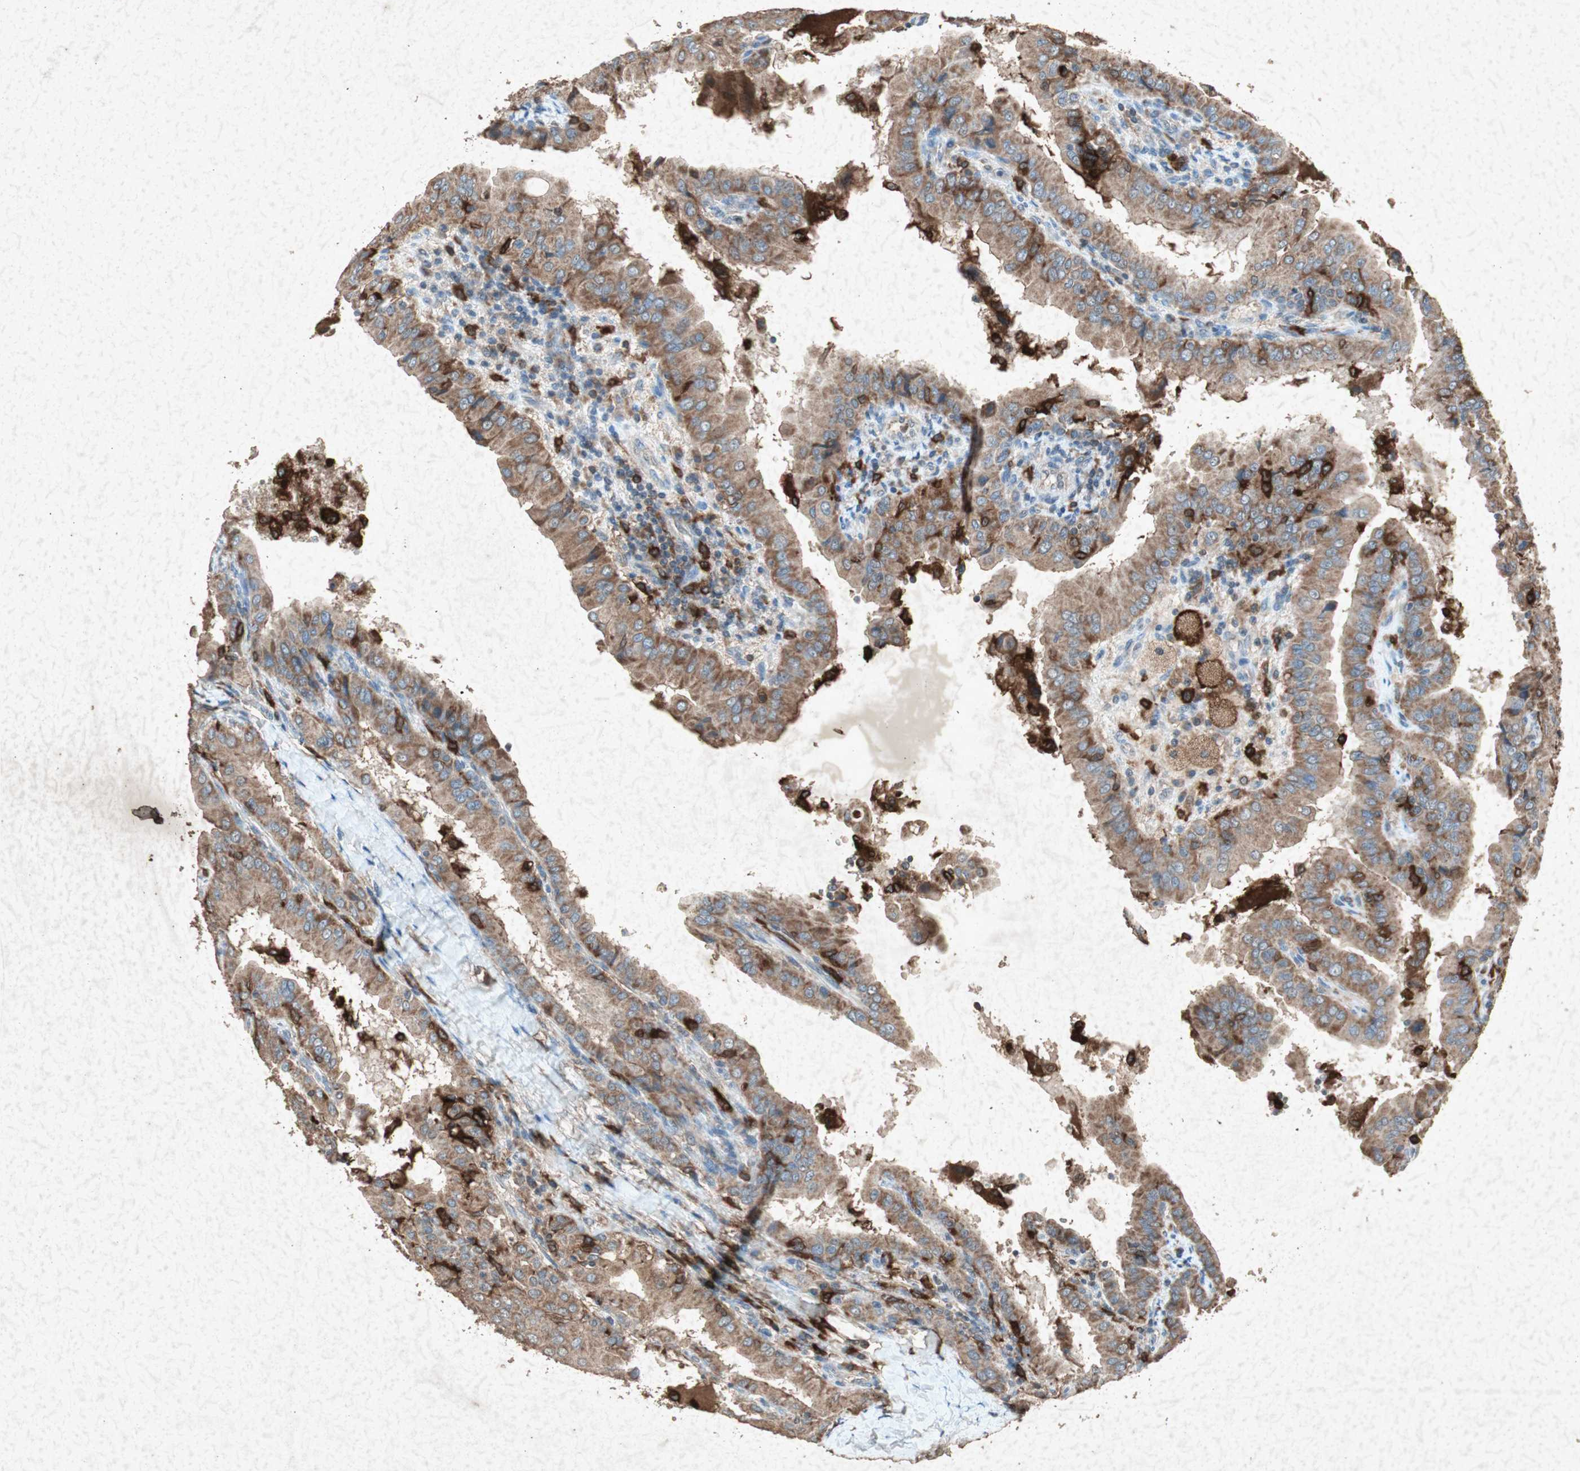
{"staining": {"intensity": "moderate", "quantity": ">75%", "location": "cytoplasmic/membranous"}, "tissue": "thyroid cancer", "cell_type": "Tumor cells", "image_type": "cancer", "snomed": [{"axis": "morphology", "description": "Papillary adenocarcinoma, NOS"}, {"axis": "topography", "description": "Thyroid gland"}], "caption": "Papillary adenocarcinoma (thyroid) tissue reveals moderate cytoplasmic/membranous expression in approximately >75% of tumor cells, visualized by immunohistochemistry.", "gene": "TYROBP", "patient": {"sex": "male", "age": 33}}